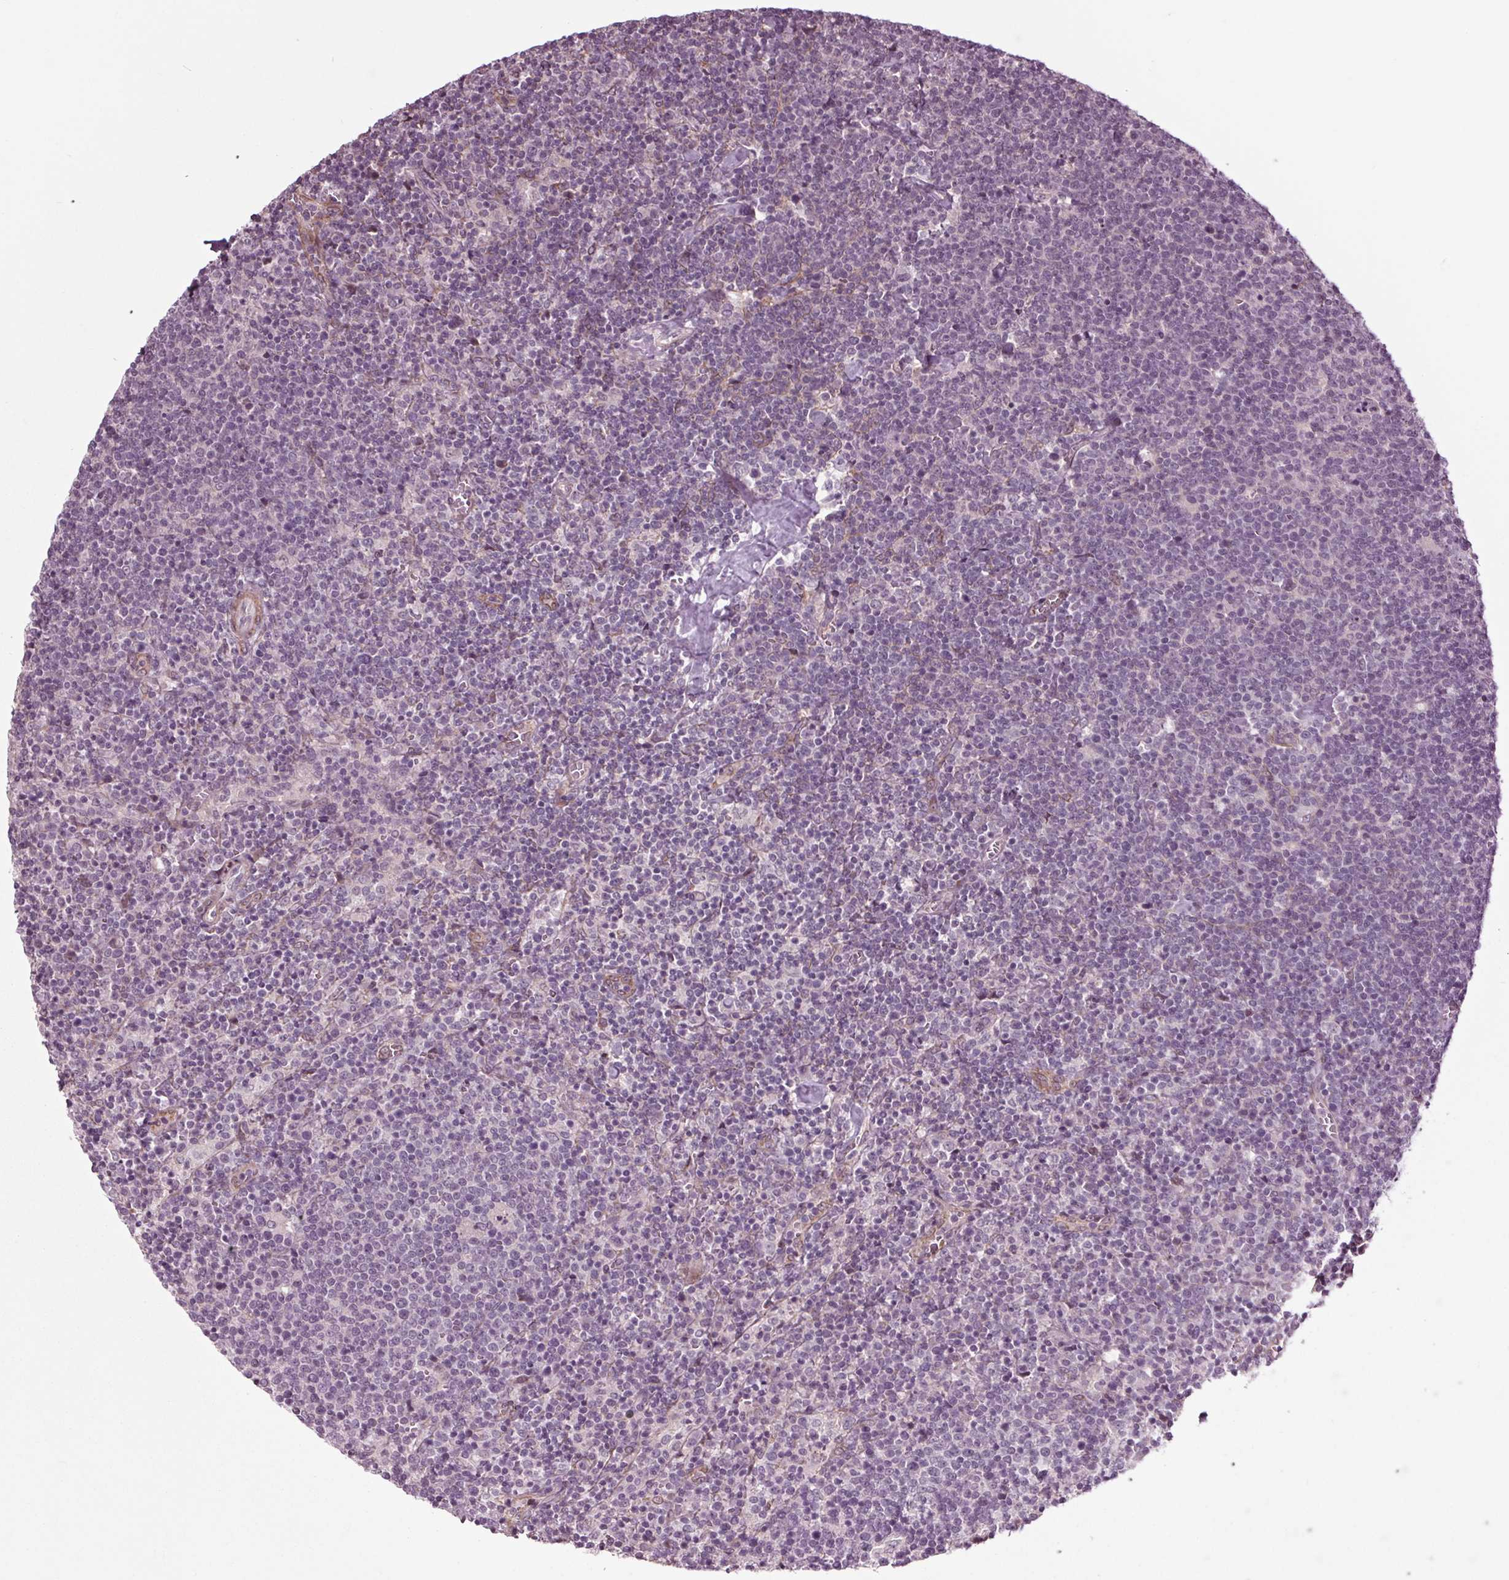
{"staining": {"intensity": "negative", "quantity": "none", "location": "none"}, "tissue": "lymphoma", "cell_type": "Tumor cells", "image_type": "cancer", "snomed": [{"axis": "morphology", "description": "Malignant lymphoma, non-Hodgkin's type, High grade"}, {"axis": "topography", "description": "Lymph node"}], "caption": "IHC of lymphoma displays no positivity in tumor cells.", "gene": "HAUS5", "patient": {"sex": "male", "age": 61}}